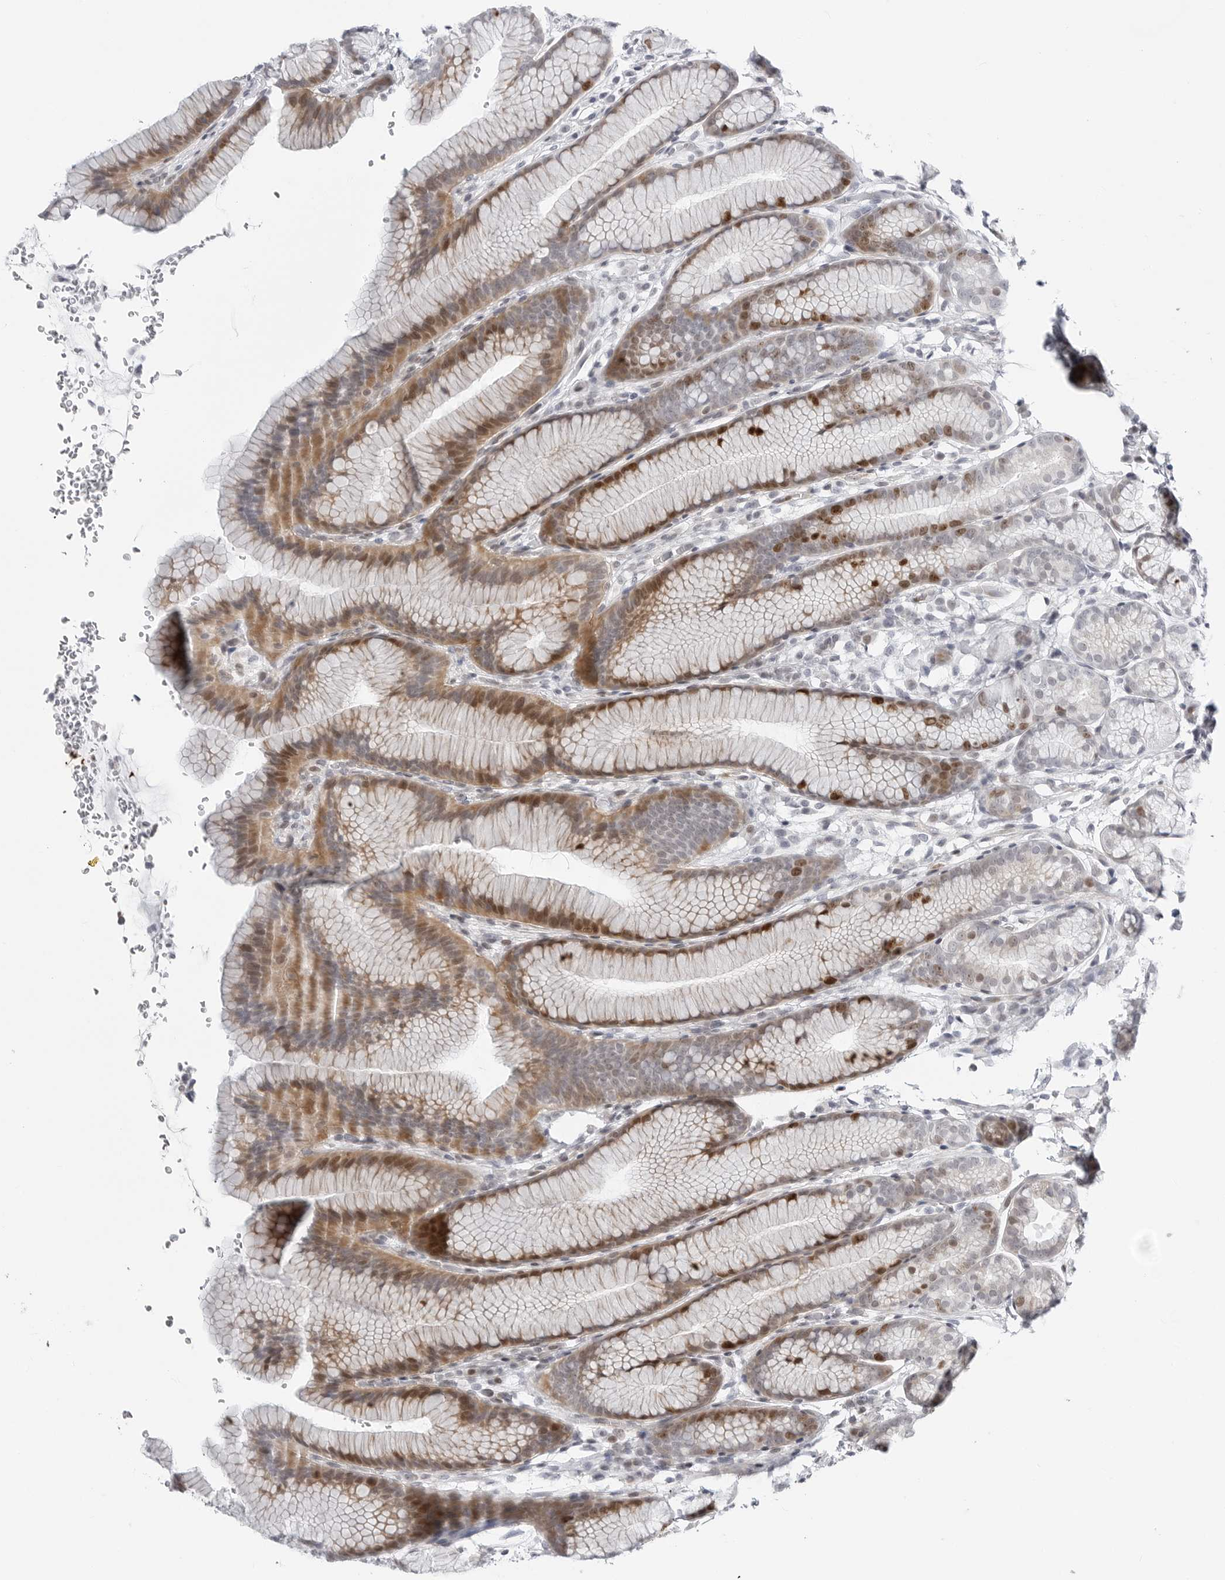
{"staining": {"intensity": "moderate", "quantity": "<25%", "location": "cytoplasmic/membranous,nuclear"}, "tissue": "stomach", "cell_type": "Glandular cells", "image_type": "normal", "snomed": [{"axis": "morphology", "description": "Normal tissue, NOS"}, {"axis": "topography", "description": "Stomach"}], "caption": "A micrograph of stomach stained for a protein reveals moderate cytoplasmic/membranous,nuclear brown staining in glandular cells. (Brightfield microscopy of DAB IHC at high magnification).", "gene": "FAM135B", "patient": {"sex": "male", "age": 42}}